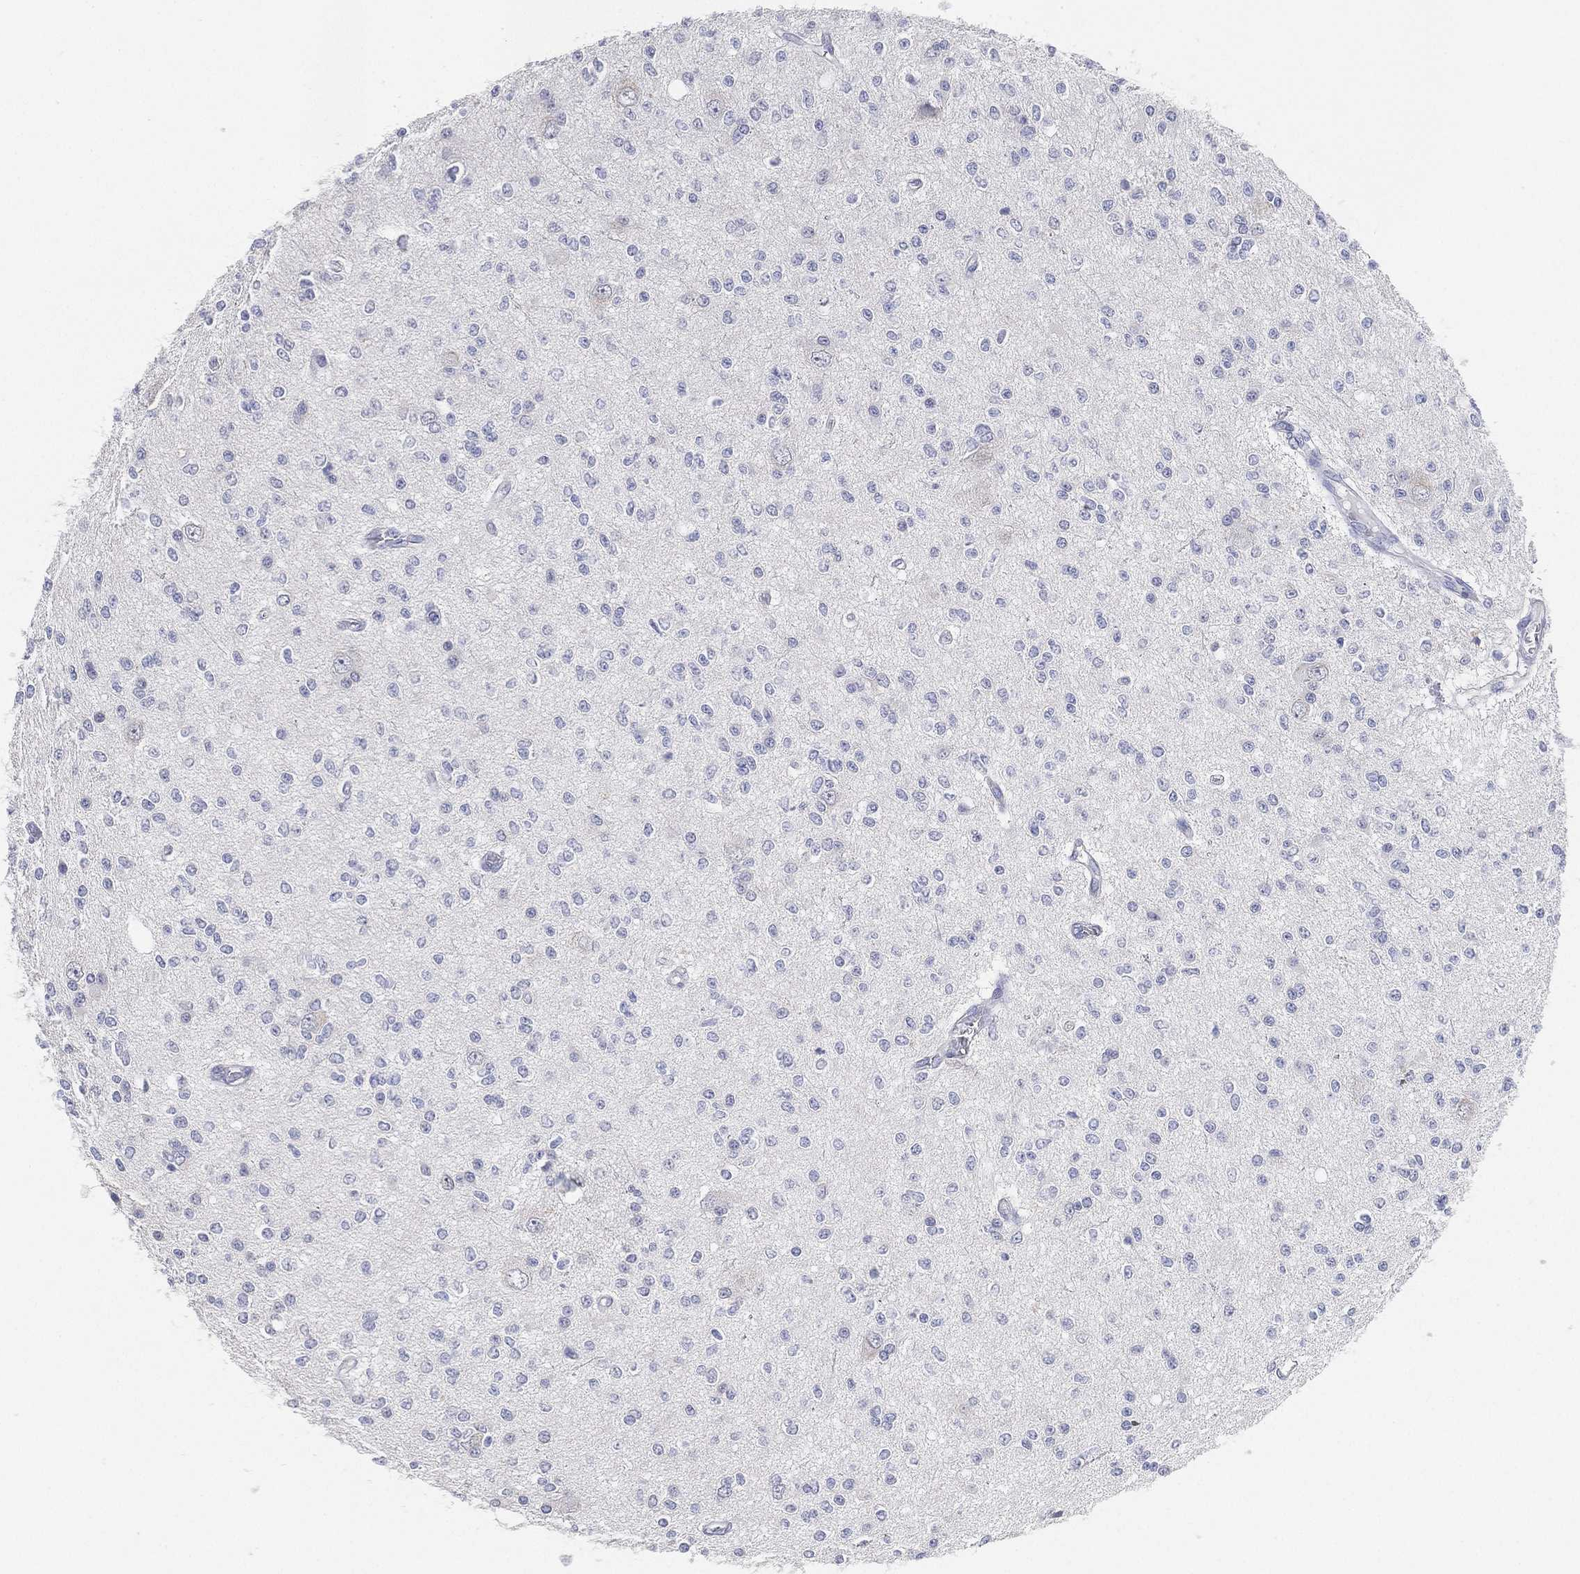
{"staining": {"intensity": "negative", "quantity": "none", "location": "none"}, "tissue": "glioma", "cell_type": "Tumor cells", "image_type": "cancer", "snomed": [{"axis": "morphology", "description": "Glioma, malignant, Low grade"}, {"axis": "topography", "description": "Brain"}], "caption": "The IHC histopathology image has no significant positivity in tumor cells of glioma tissue.", "gene": "FAM187B", "patient": {"sex": "male", "age": 67}}